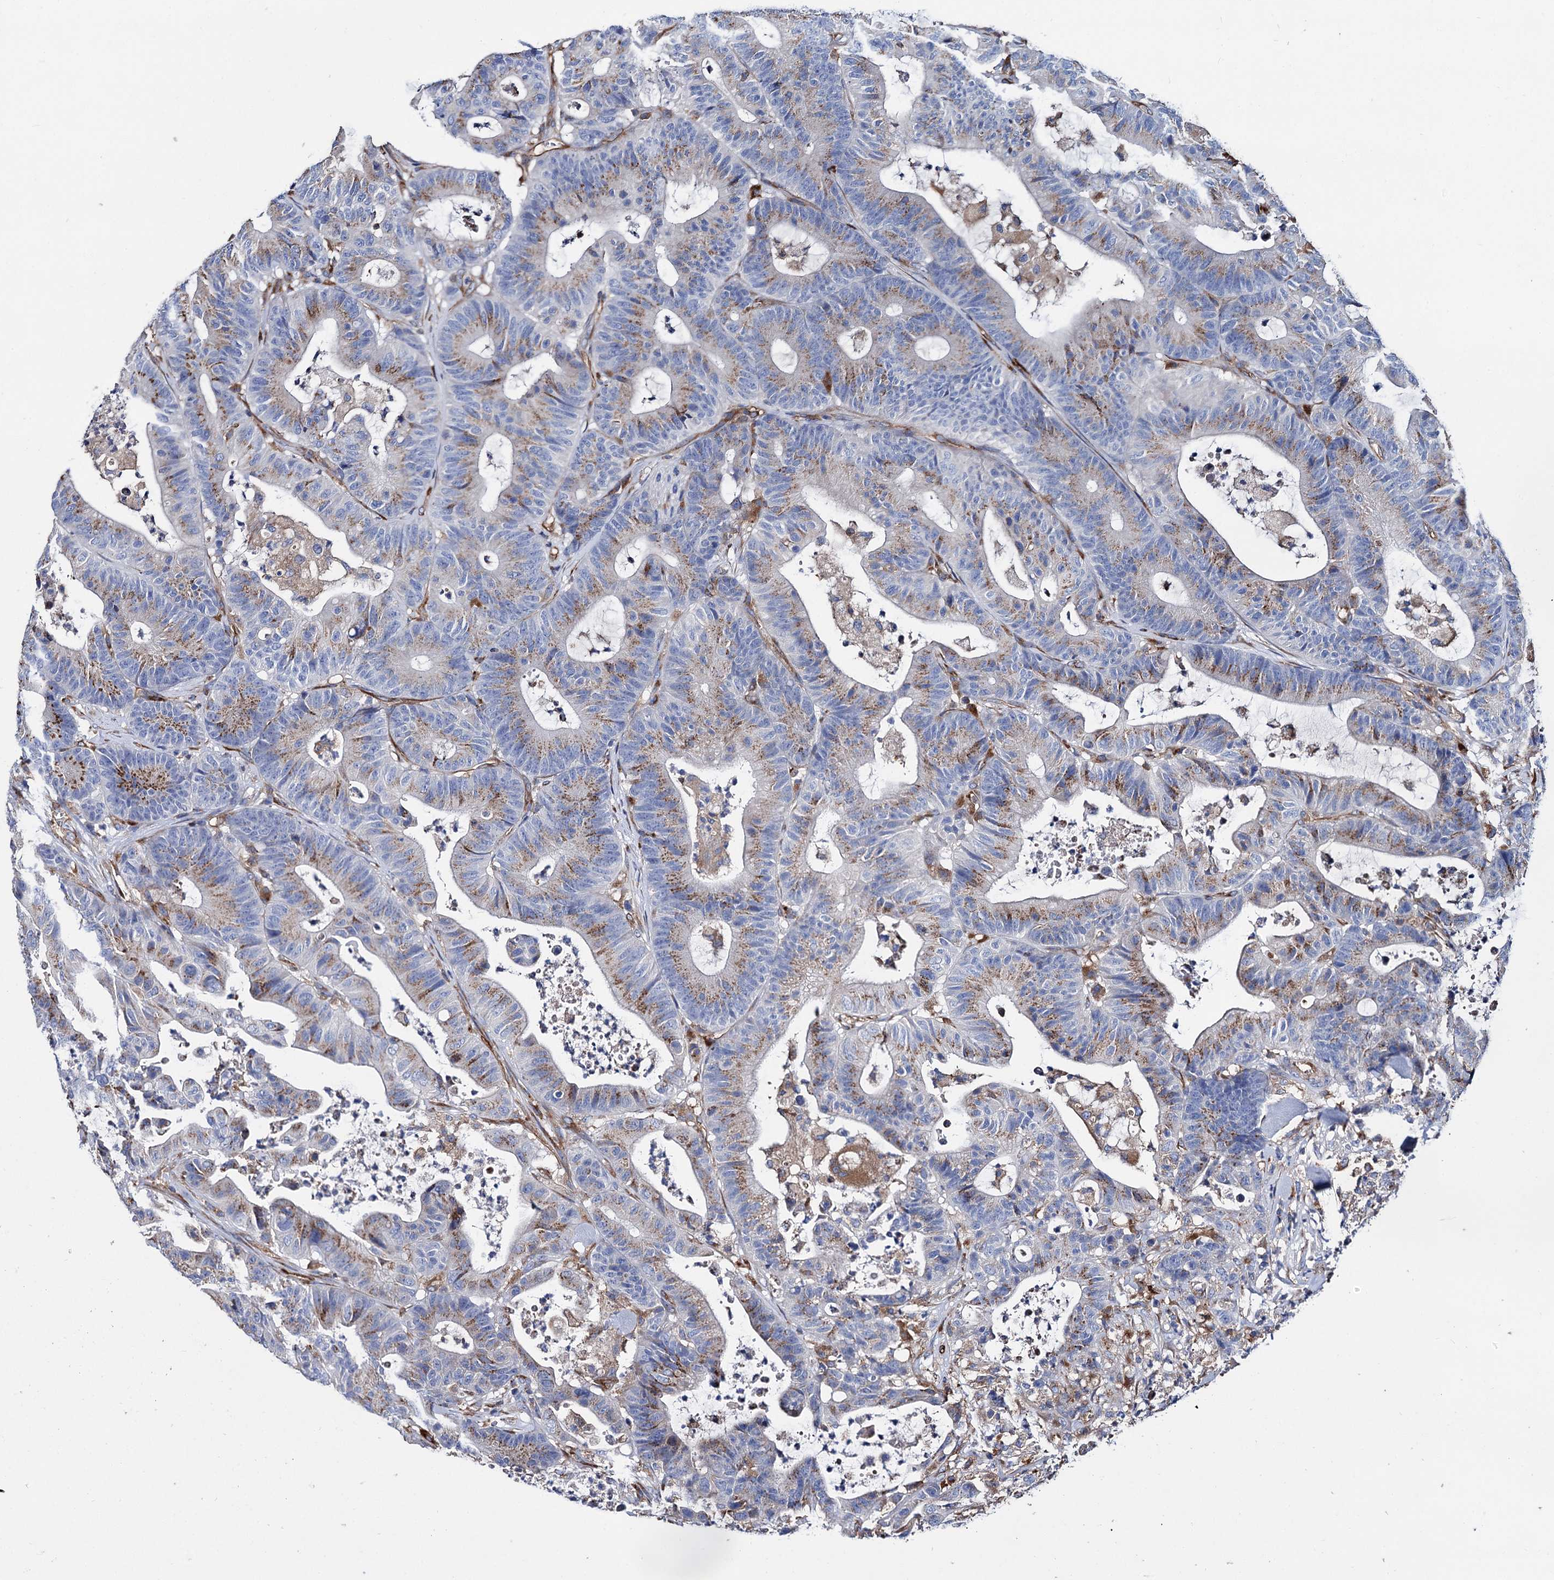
{"staining": {"intensity": "moderate", "quantity": ">75%", "location": "cytoplasmic/membranous"}, "tissue": "colorectal cancer", "cell_type": "Tumor cells", "image_type": "cancer", "snomed": [{"axis": "morphology", "description": "Adenocarcinoma, NOS"}, {"axis": "topography", "description": "Colon"}], "caption": "Immunohistochemistry (IHC) image of colorectal cancer stained for a protein (brown), which shows medium levels of moderate cytoplasmic/membranous positivity in about >75% of tumor cells.", "gene": "SCPEP1", "patient": {"sex": "female", "age": 84}}